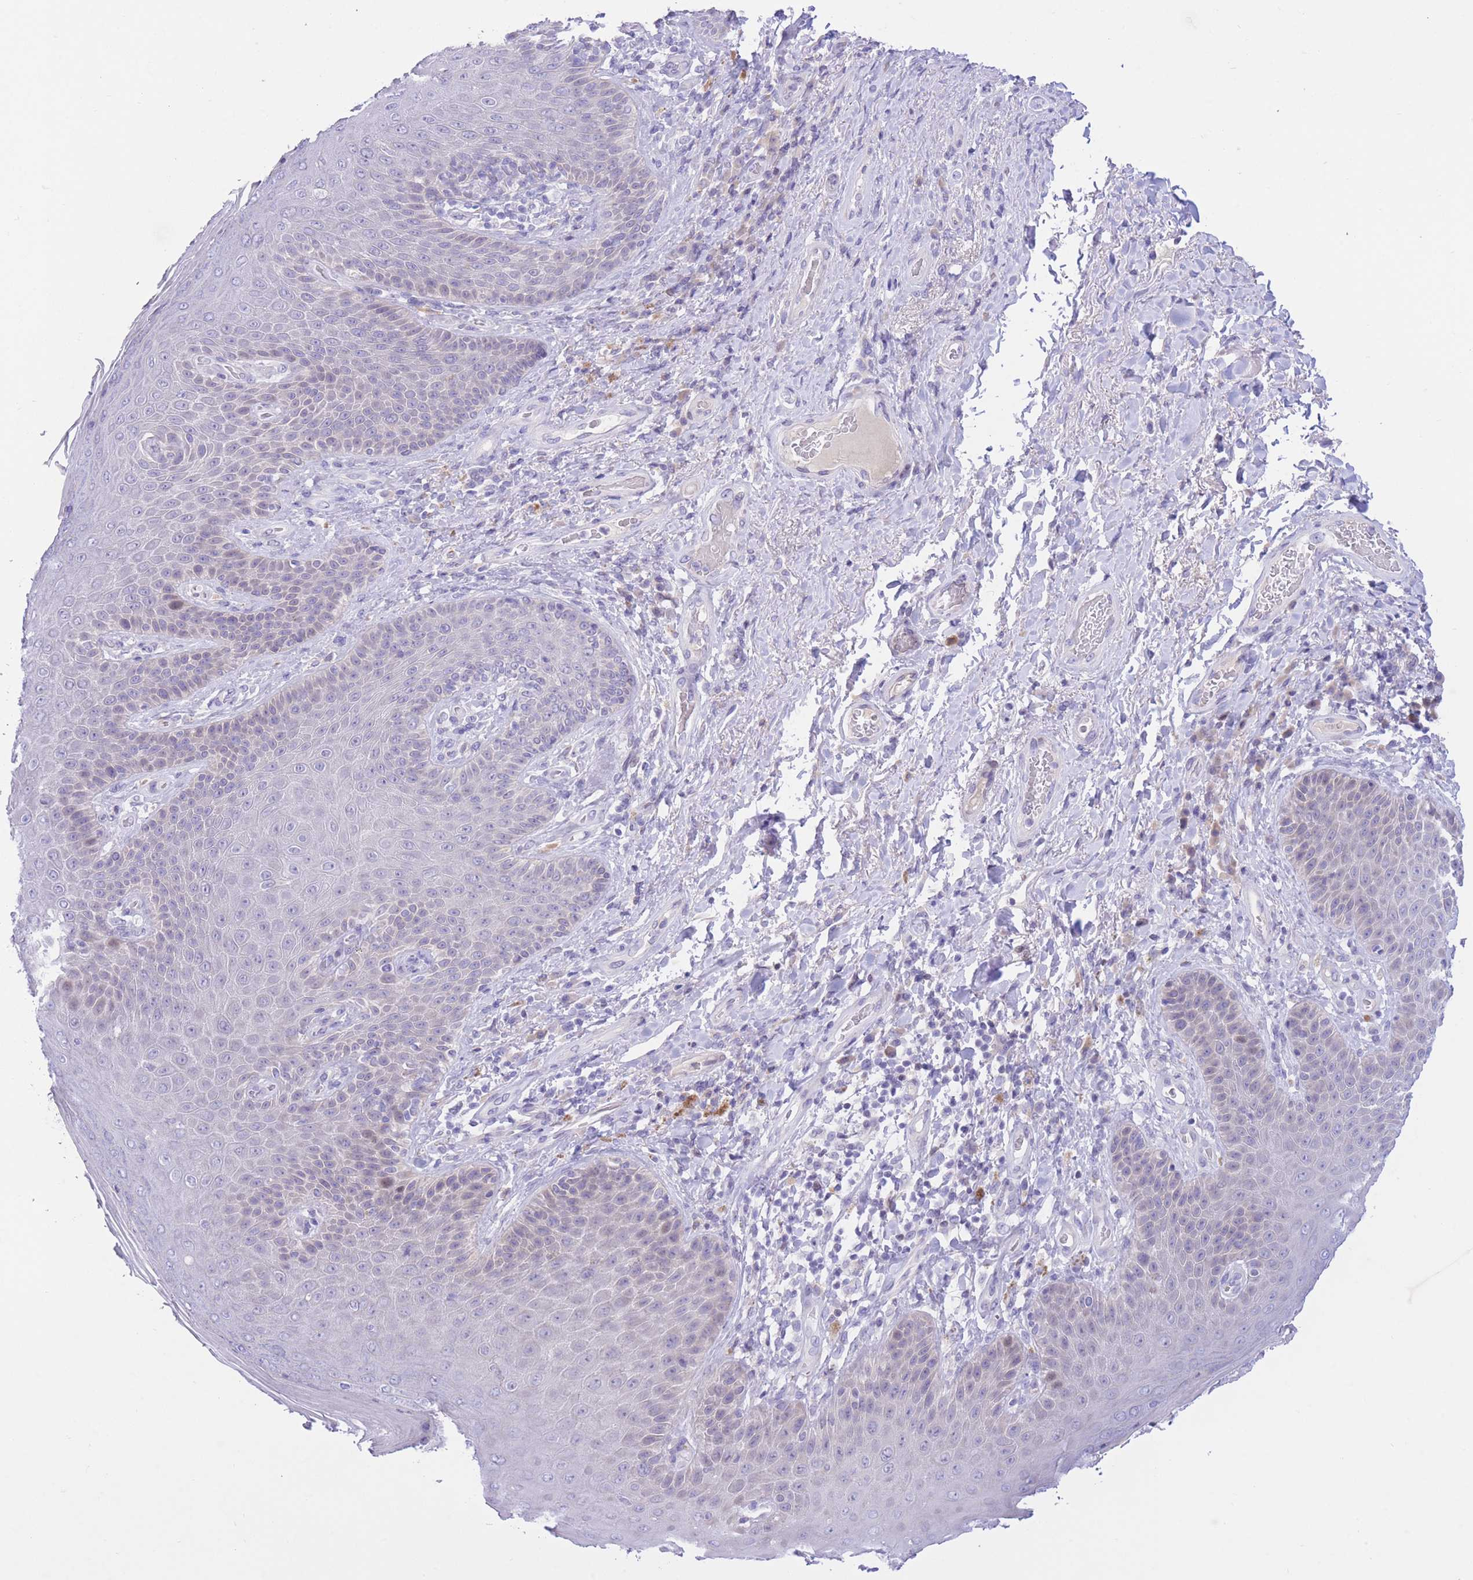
{"staining": {"intensity": "negative", "quantity": "none", "location": "none"}, "tissue": "skin", "cell_type": "Epidermal cells", "image_type": "normal", "snomed": [{"axis": "morphology", "description": "Normal tissue, NOS"}, {"axis": "topography", "description": "Anal"}], "caption": "A high-resolution micrograph shows IHC staining of unremarkable skin, which shows no significant staining in epidermal cells.", "gene": "RPL39L", "patient": {"sex": "female", "age": 89}}